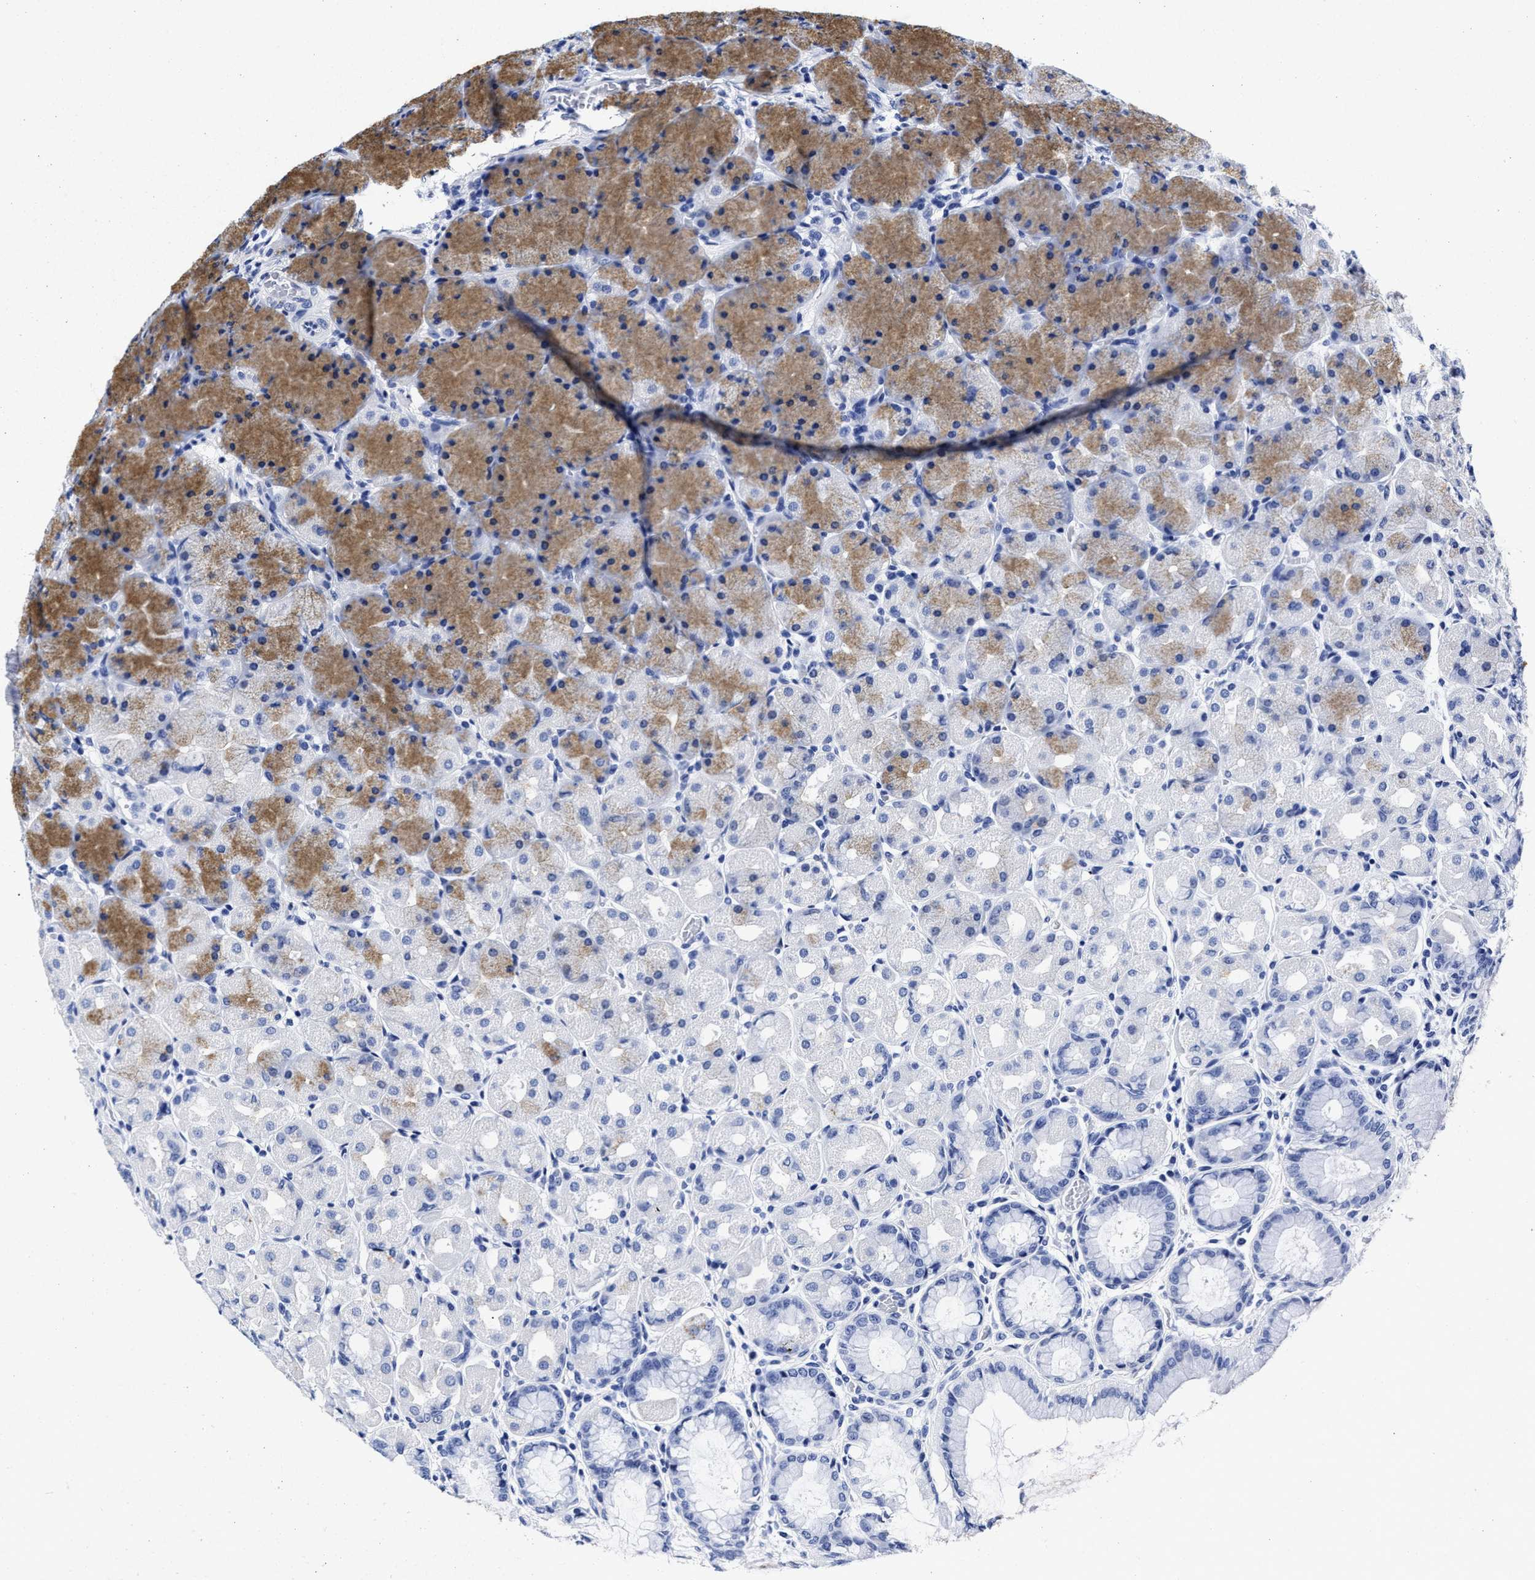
{"staining": {"intensity": "moderate", "quantity": "25%-75%", "location": "cytoplasmic/membranous"}, "tissue": "stomach", "cell_type": "Glandular cells", "image_type": "normal", "snomed": [{"axis": "morphology", "description": "Normal tissue, NOS"}, {"axis": "topography", "description": "Stomach, upper"}], "caption": "About 25%-75% of glandular cells in benign human stomach demonstrate moderate cytoplasmic/membranous protein staining as visualized by brown immunohistochemical staining.", "gene": "LRRC8E", "patient": {"sex": "female", "age": 56}}